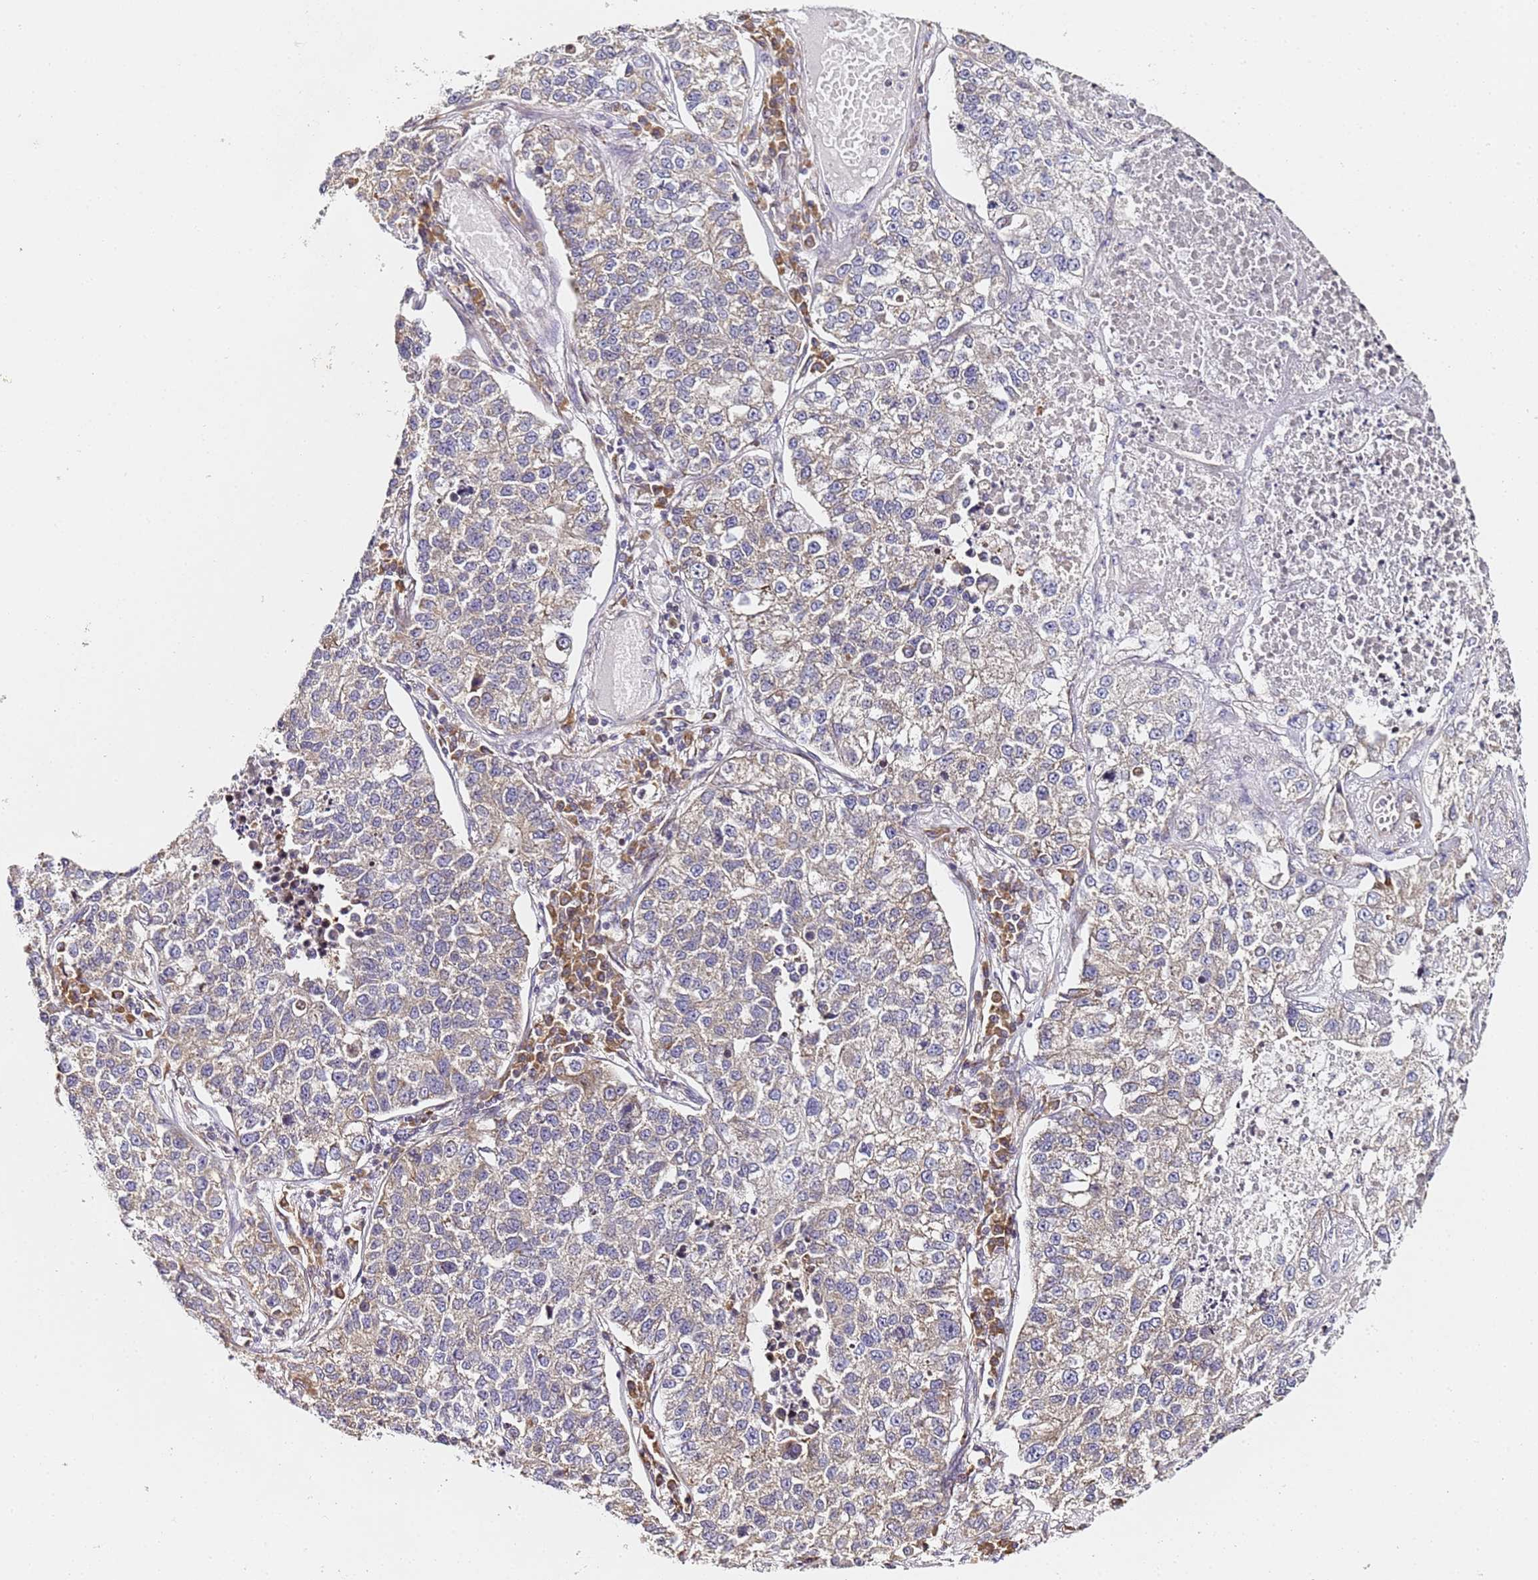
{"staining": {"intensity": "moderate", "quantity": "<25%", "location": "cytoplasmic/membranous"}, "tissue": "lung cancer", "cell_type": "Tumor cells", "image_type": "cancer", "snomed": [{"axis": "morphology", "description": "Adenocarcinoma, NOS"}, {"axis": "topography", "description": "Lung"}], "caption": "Human adenocarcinoma (lung) stained with a brown dye displays moderate cytoplasmic/membranous positive staining in about <25% of tumor cells.", "gene": "RPL13A", "patient": {"sex": "male", "age": 49}}